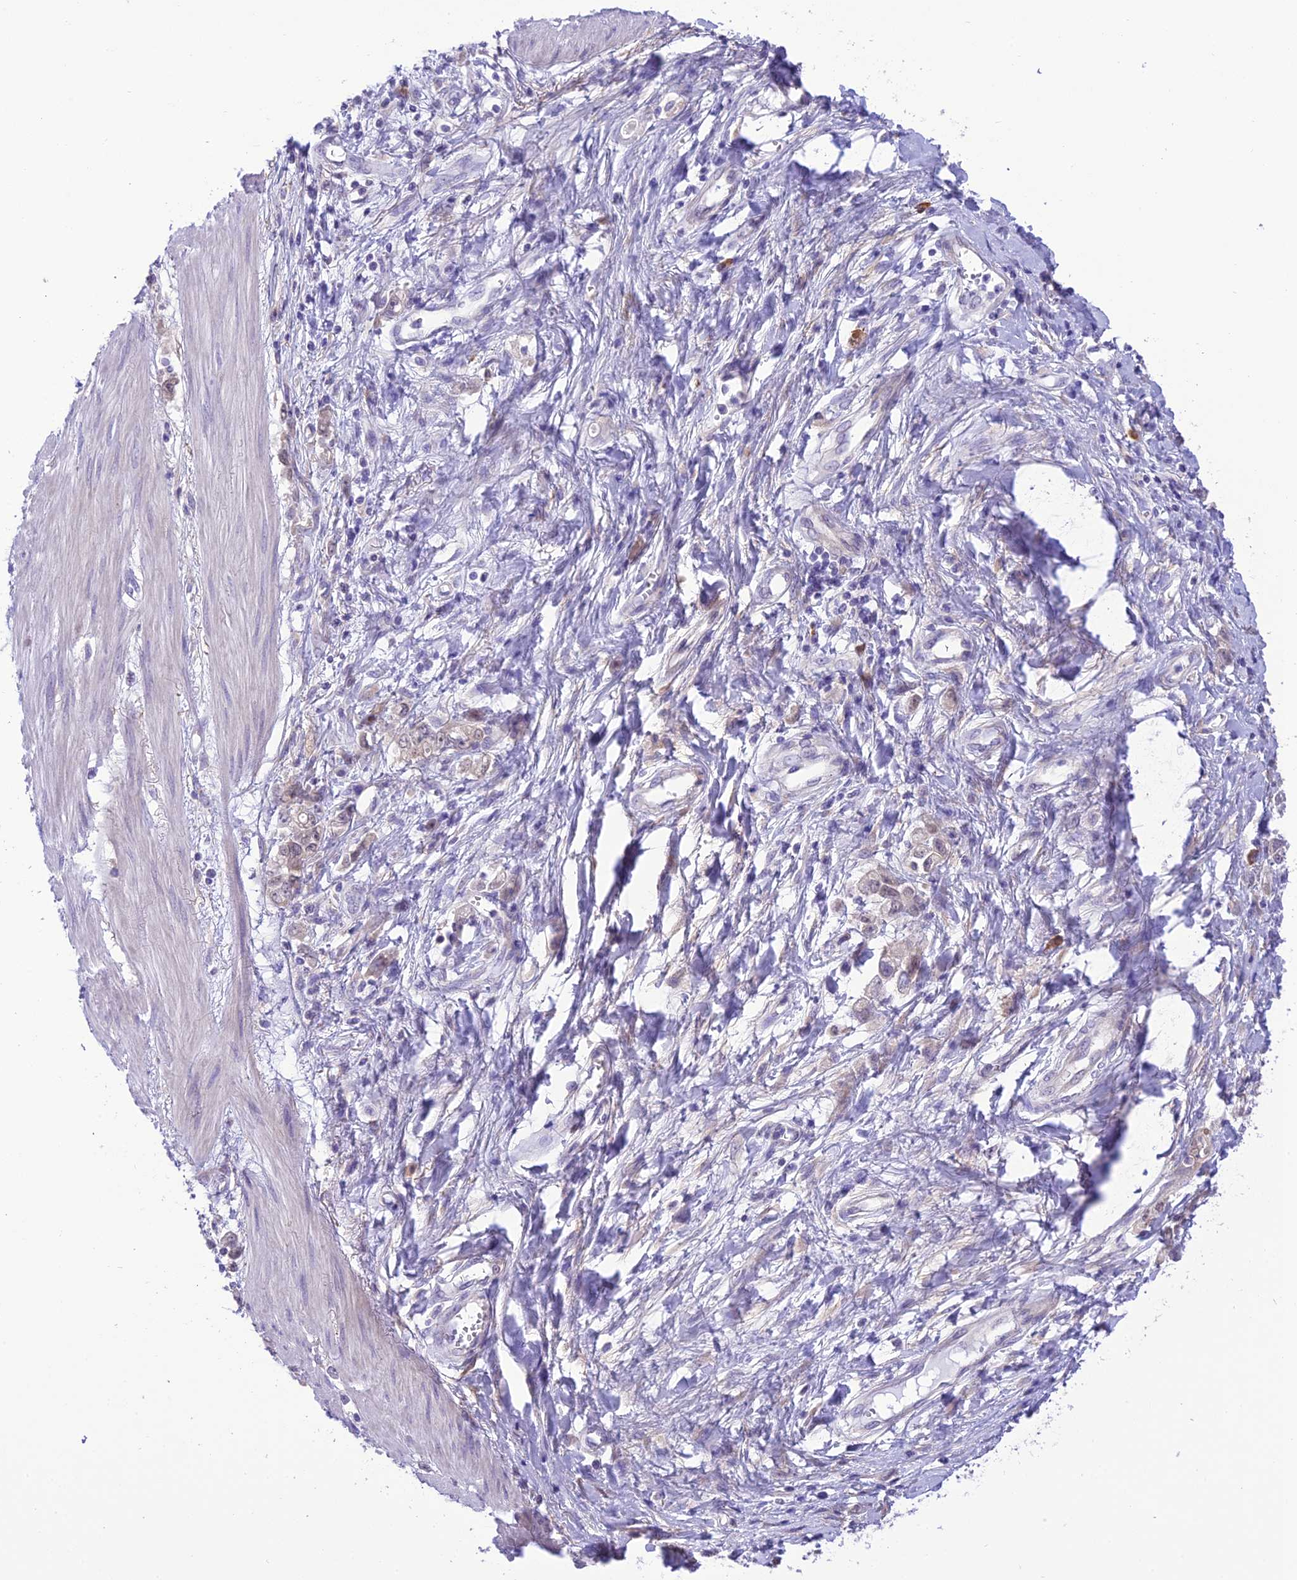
{"staining": {"intensity": "negative", "quantity": "none", "location": "none"}, "tissue": "stomach cancer", "cell_type": "Tumor cells", "image_type": "cancer", "snomed": [{"axis": "morphology", "description": "Adenocarcinoma, NOS"}, {"axis": "topography", "description": "Stomach"}], "caption": "IHC of stomach cancer exhibits no expression in tumor cells.", "gene": "RNF126", "patient": {"sex": "female", "age": 76}}